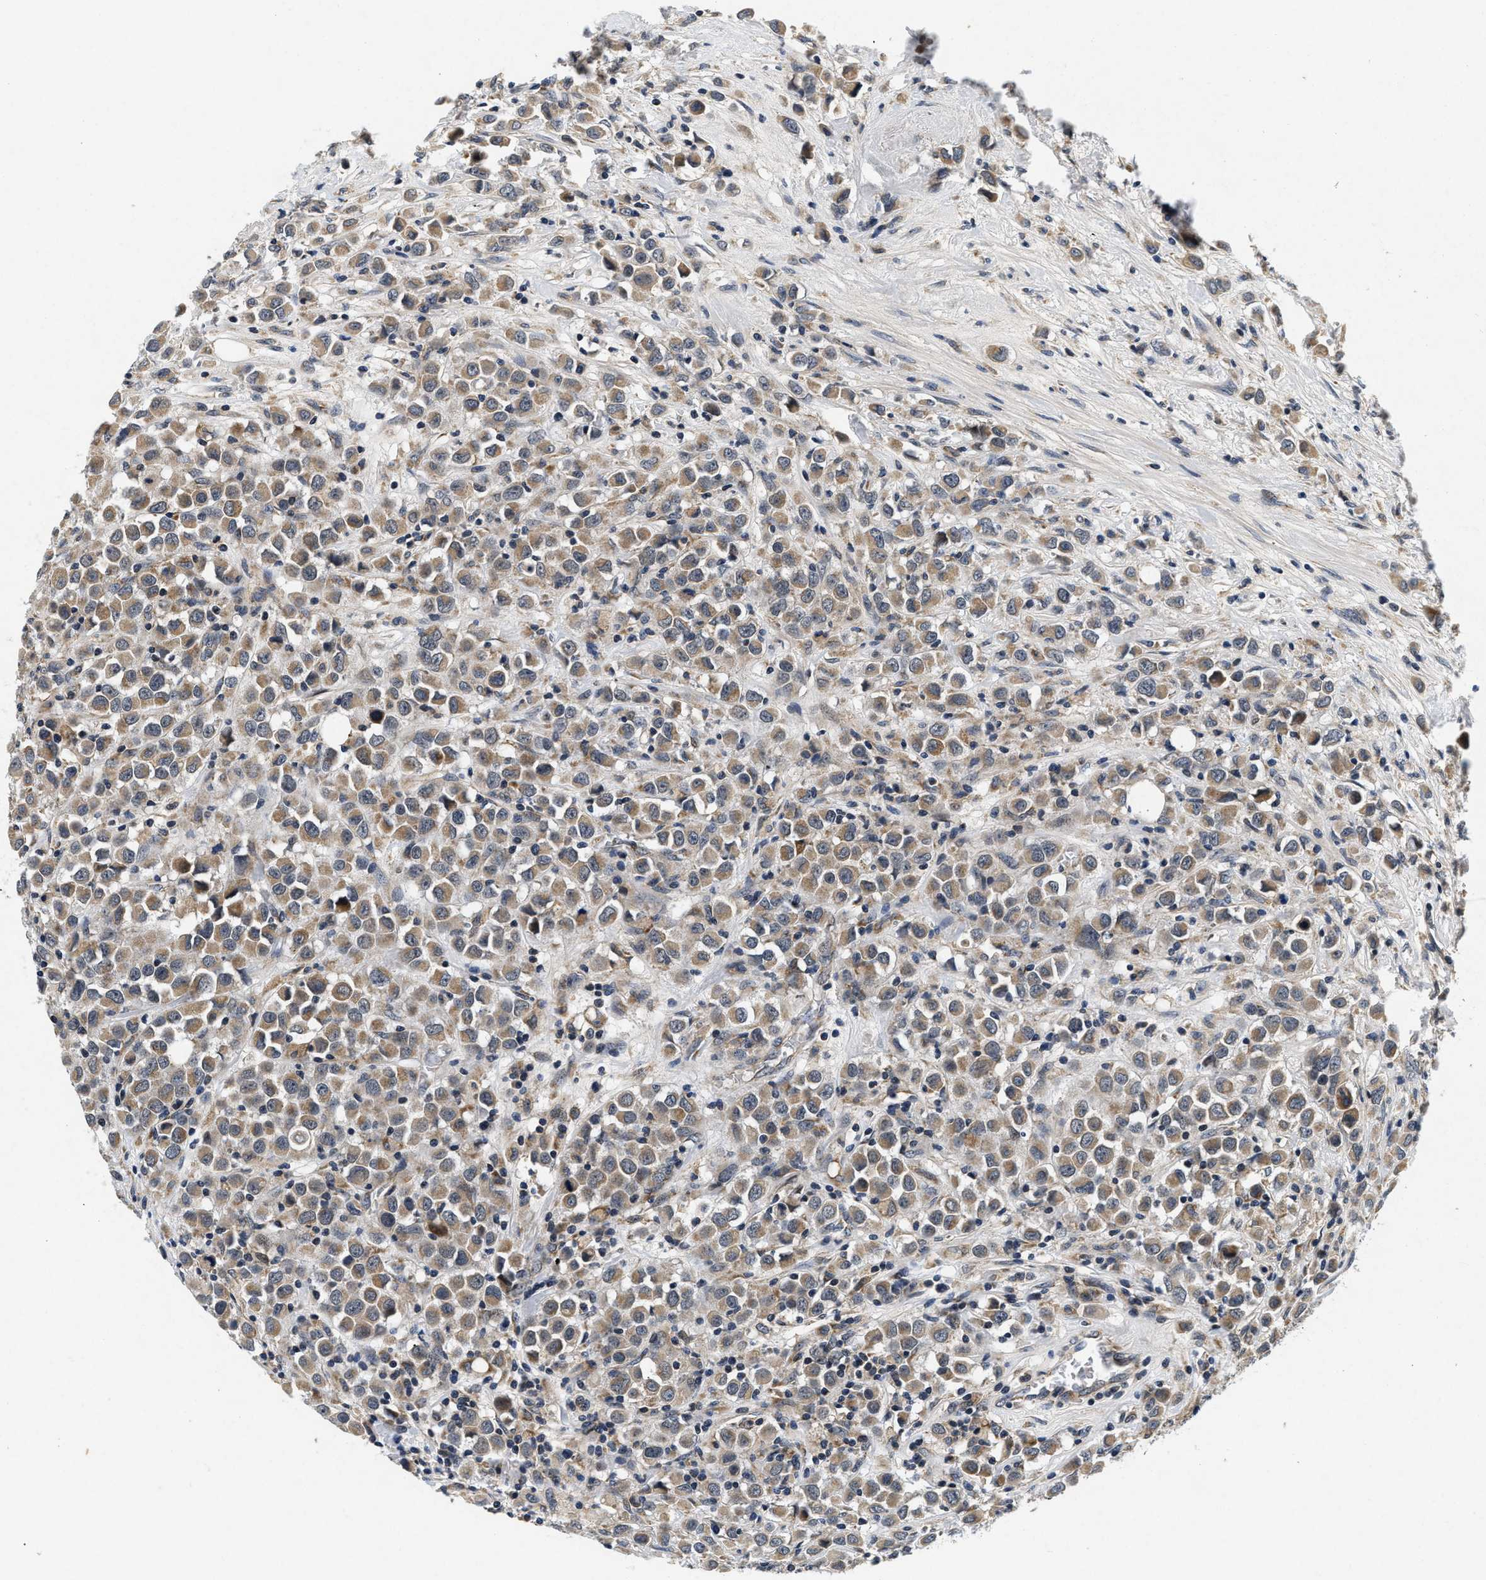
{"staining": {"intensity": "moderate", "quantity": ">75%", "location": "cytoplasmic/membranous"}, "tissue": "breast cancer", "cell_type": "Tumor cells", "image_type": "cancer", "snomed": [{"axis": "morphology", "description": "Duct carcinoma"}, {"axis": "topography", "description": "Breast"}], "caption": "This is an image of immunohistochemistry staining of breast cancer (intraductal carcinoma), which shows moderate positivity in the cytoplasmic/membranous of tumor cells.", "gene": "PDP1", "patient": {"sex": "female", "age": 61}}